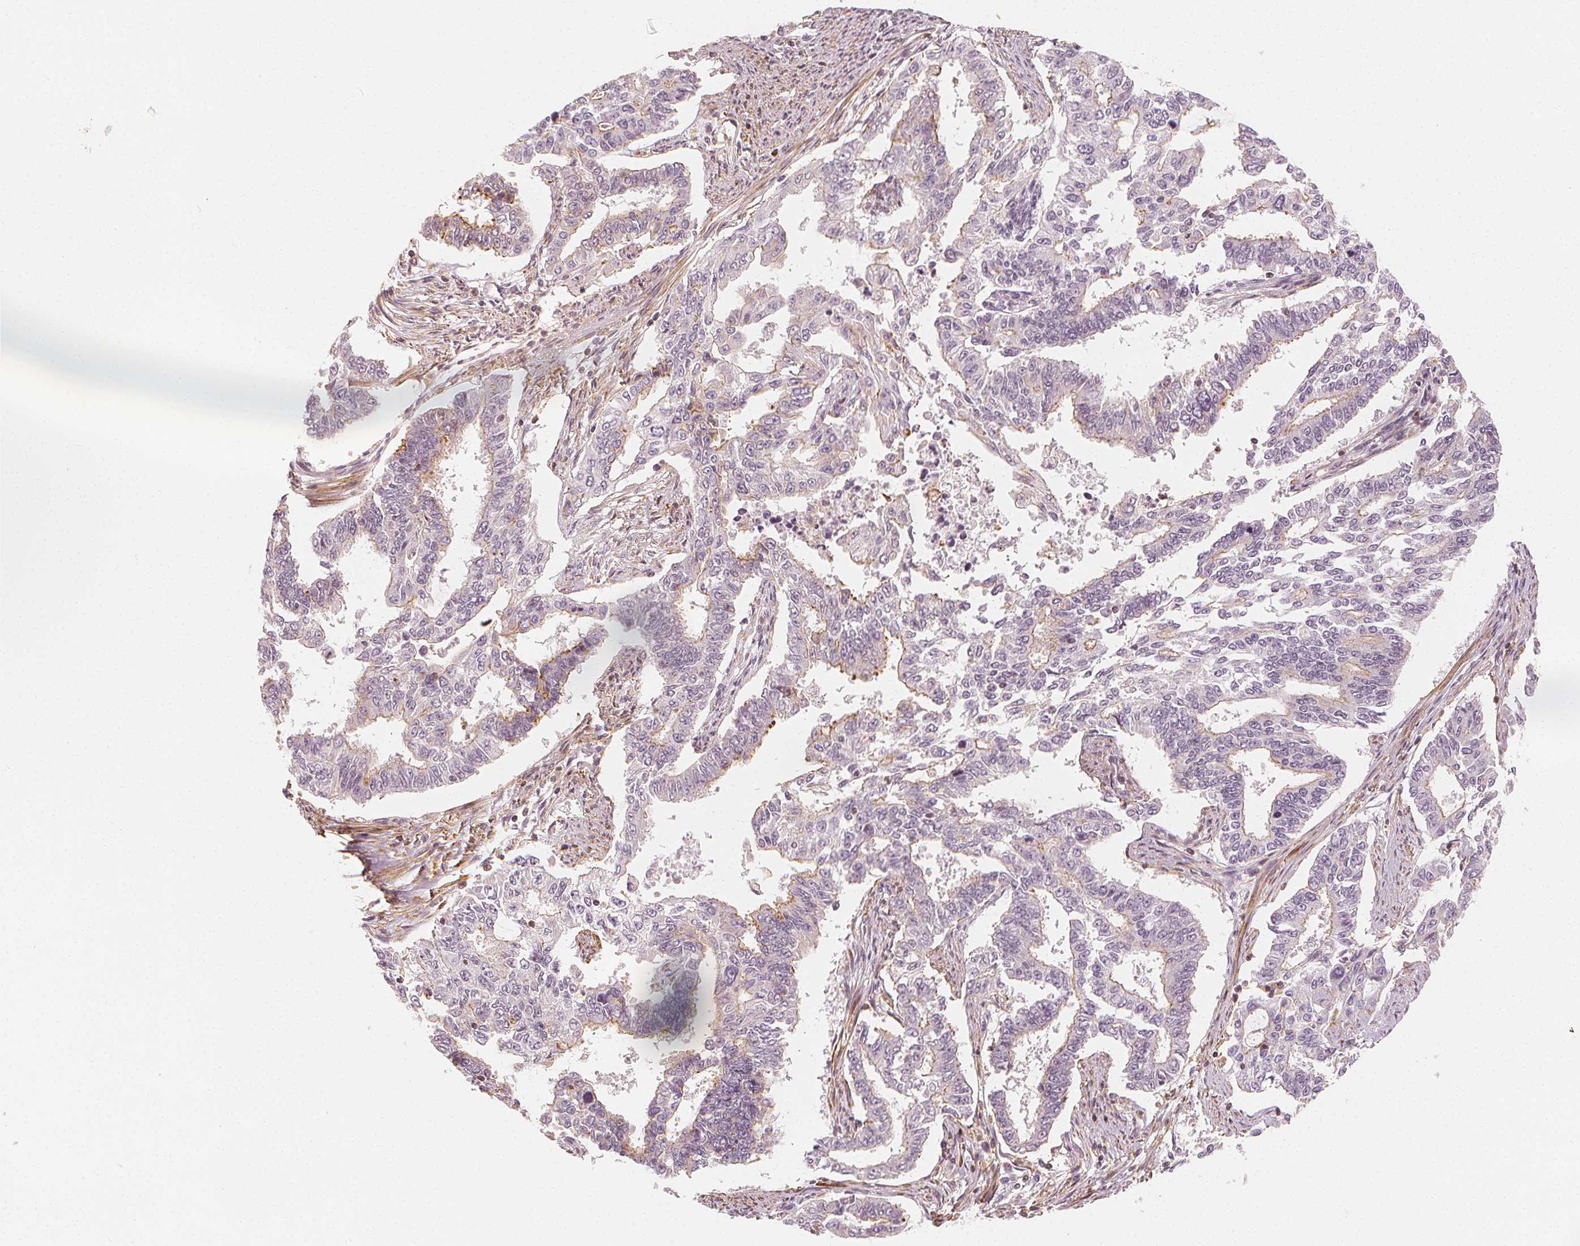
{"staining": {"intensity": "moderate", "quantity": "<25%", "location": "cytoplasmic/membranous"}, "tissue": "endometrial cancer", "cell_type": "Tumor cells", "image_type": "cancer", "snomed": [{"axis": "morphology", "description": "Adenocarcinoma, NOS"}, {"axis": "topography", "description": "Uterus"}], "caption": "Immunohistochemical staining of endometrial cancer reveals low levels of moderate cytoplasmic/membranous positivity in approximately <25% of tumor cells.", "gene": "ARHGAP26", "patient": {"sex": "female", "age": 59}}